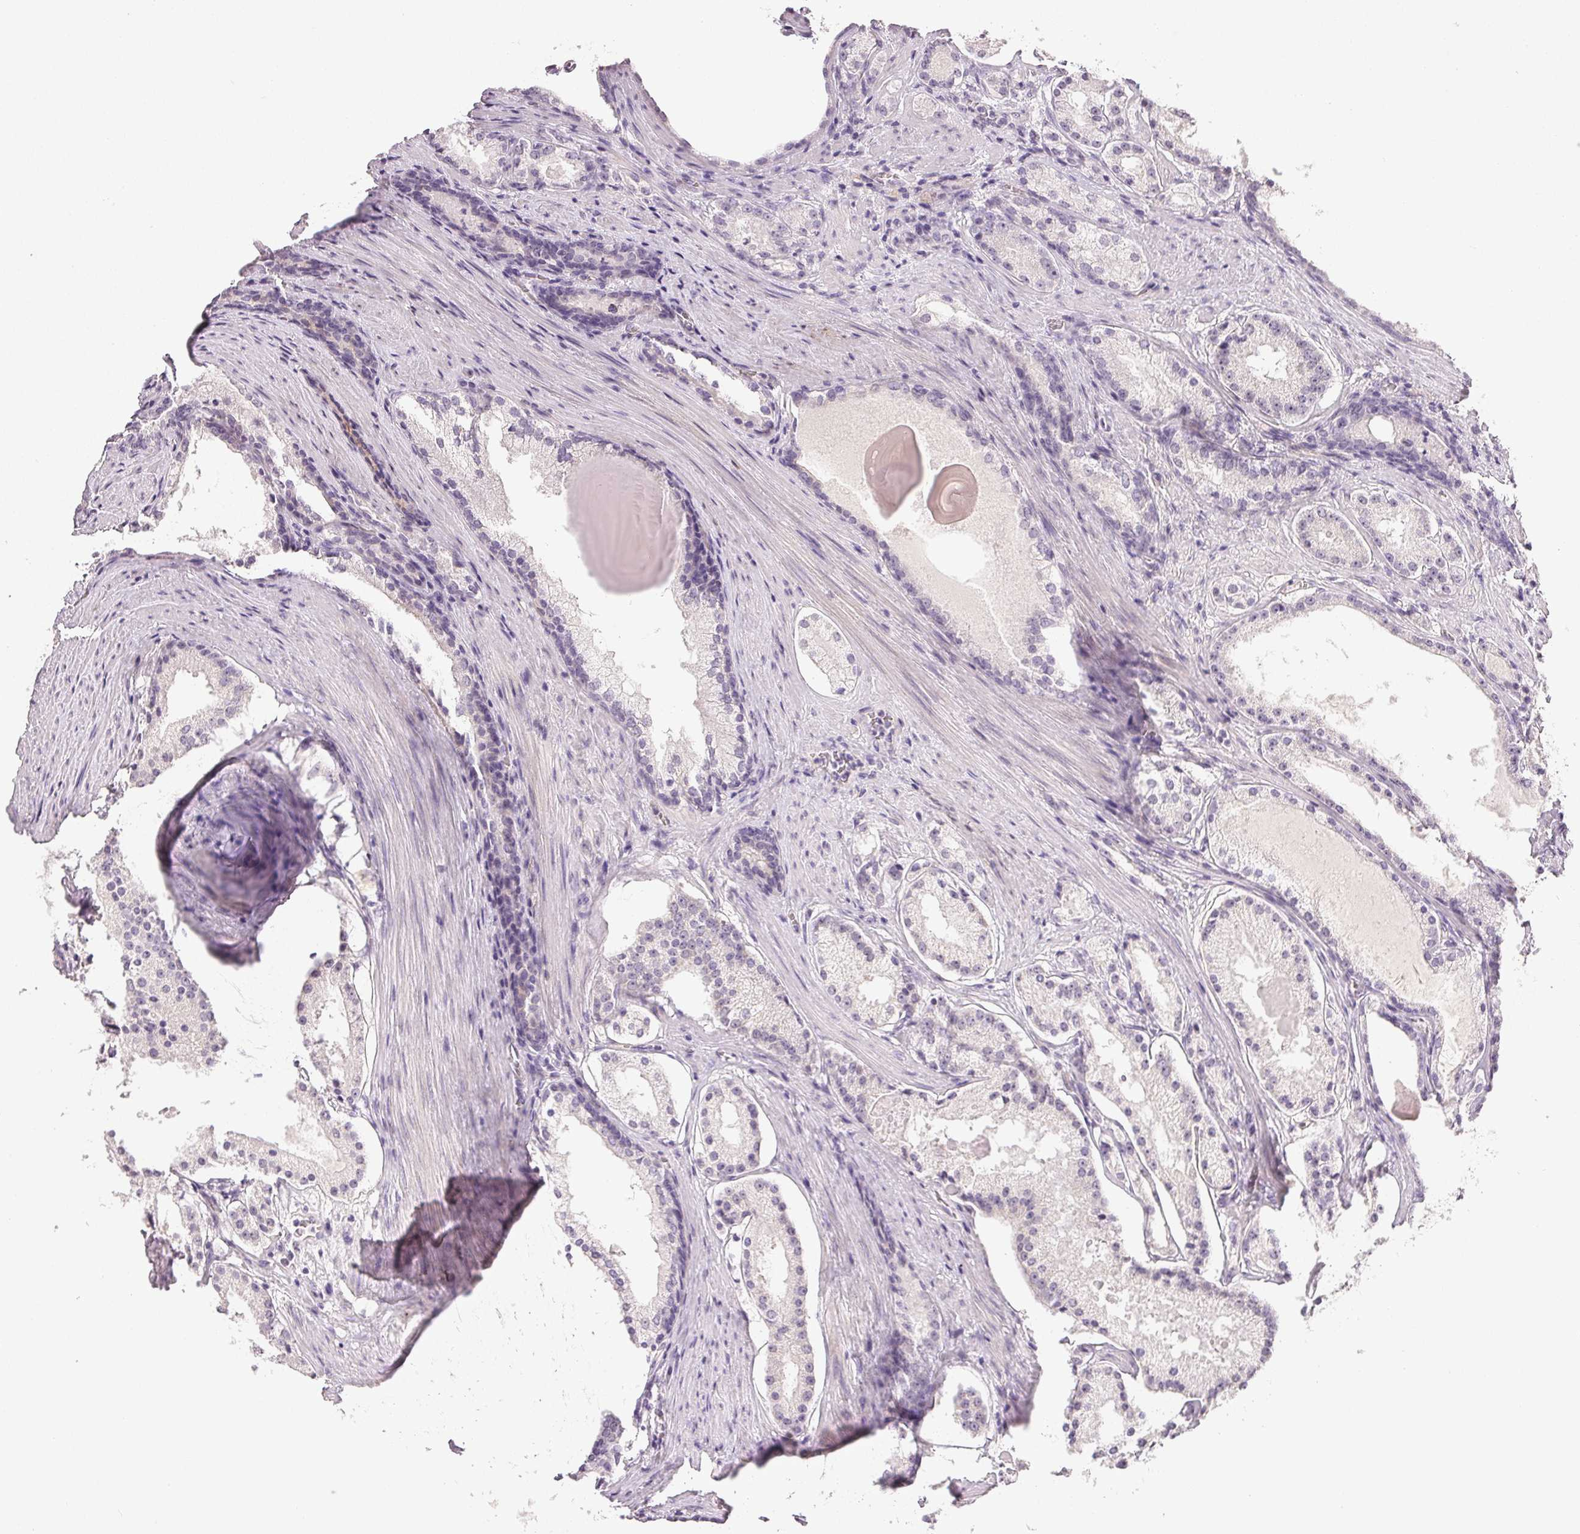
{"staining": {"intensity": "negative", "quantity": "none", "location": "none"}, "tissue": "prostate cancer", "cell_type": "Tumor cells", "image_type": "cancer", "snomed": [{"axis": "morphology", "description": "Adenocarcinoma, Low grade"}, {"axis": "topography", "description": "Prostate"}], "caption": "A high-resolution histopathology image shows IHC staining of prostate adenocarcinoma (low-grade), which displays no significant positivity in tumor cells.", "gene": "PLCB1", "patient": {"sex": "male", "age": 57}}